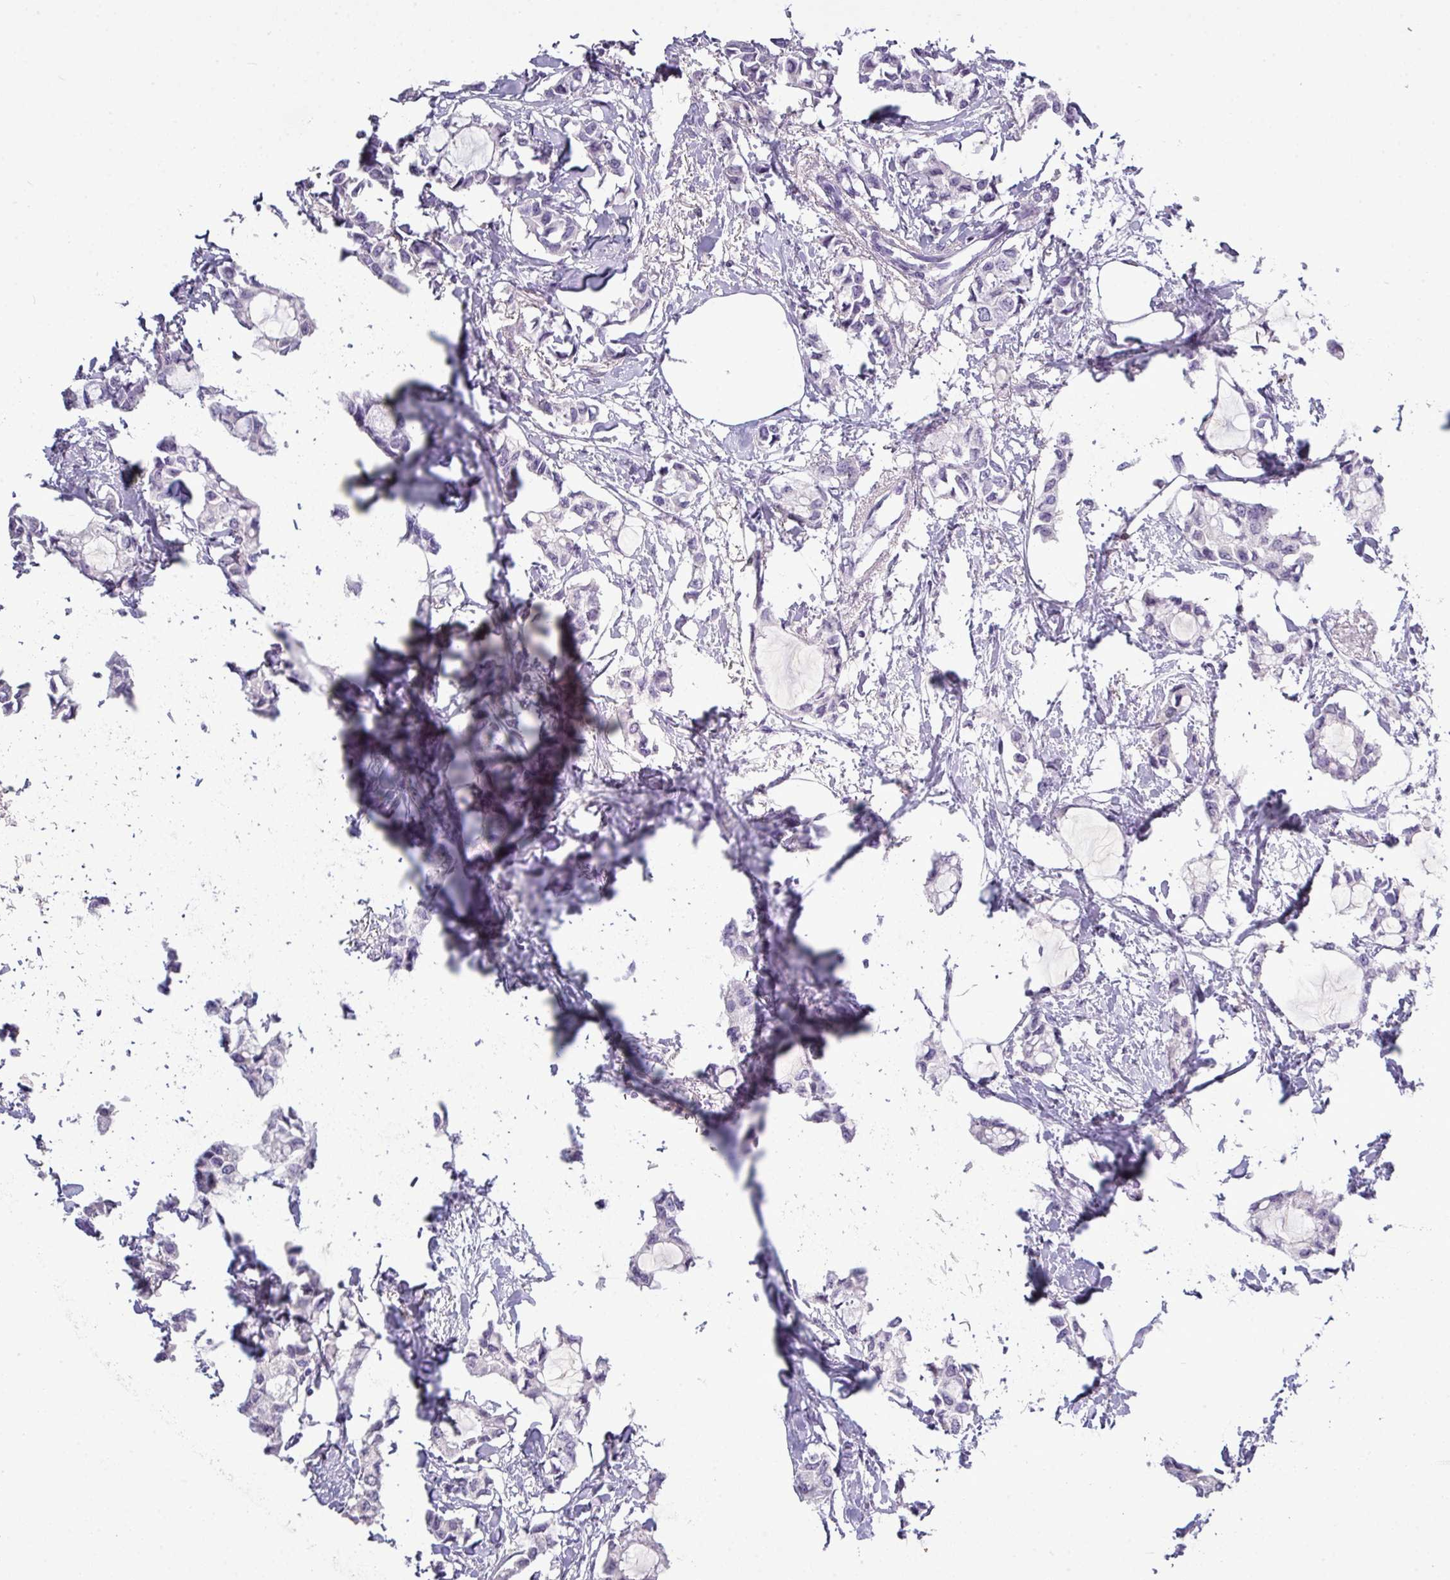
{"staining": {"intensity": "negative", "quantity": "none", "location": "none"}, "tissue": "breast cancer", "cell_type": "Tumor cells", "image_type": "cancer", "snomed": [{"axis": "morphology", "description": "Duct carcinoma"}, {"axis": "topography", "description": "Breast"}], "caption": "Breast cancer (intraductal carcinoma) stained for a protein using immunohistochemistry (IHC) exhibits no positivity tumor cells.", "gene": "TMEM91", "patient": {"sex": "female", "age": 73}}